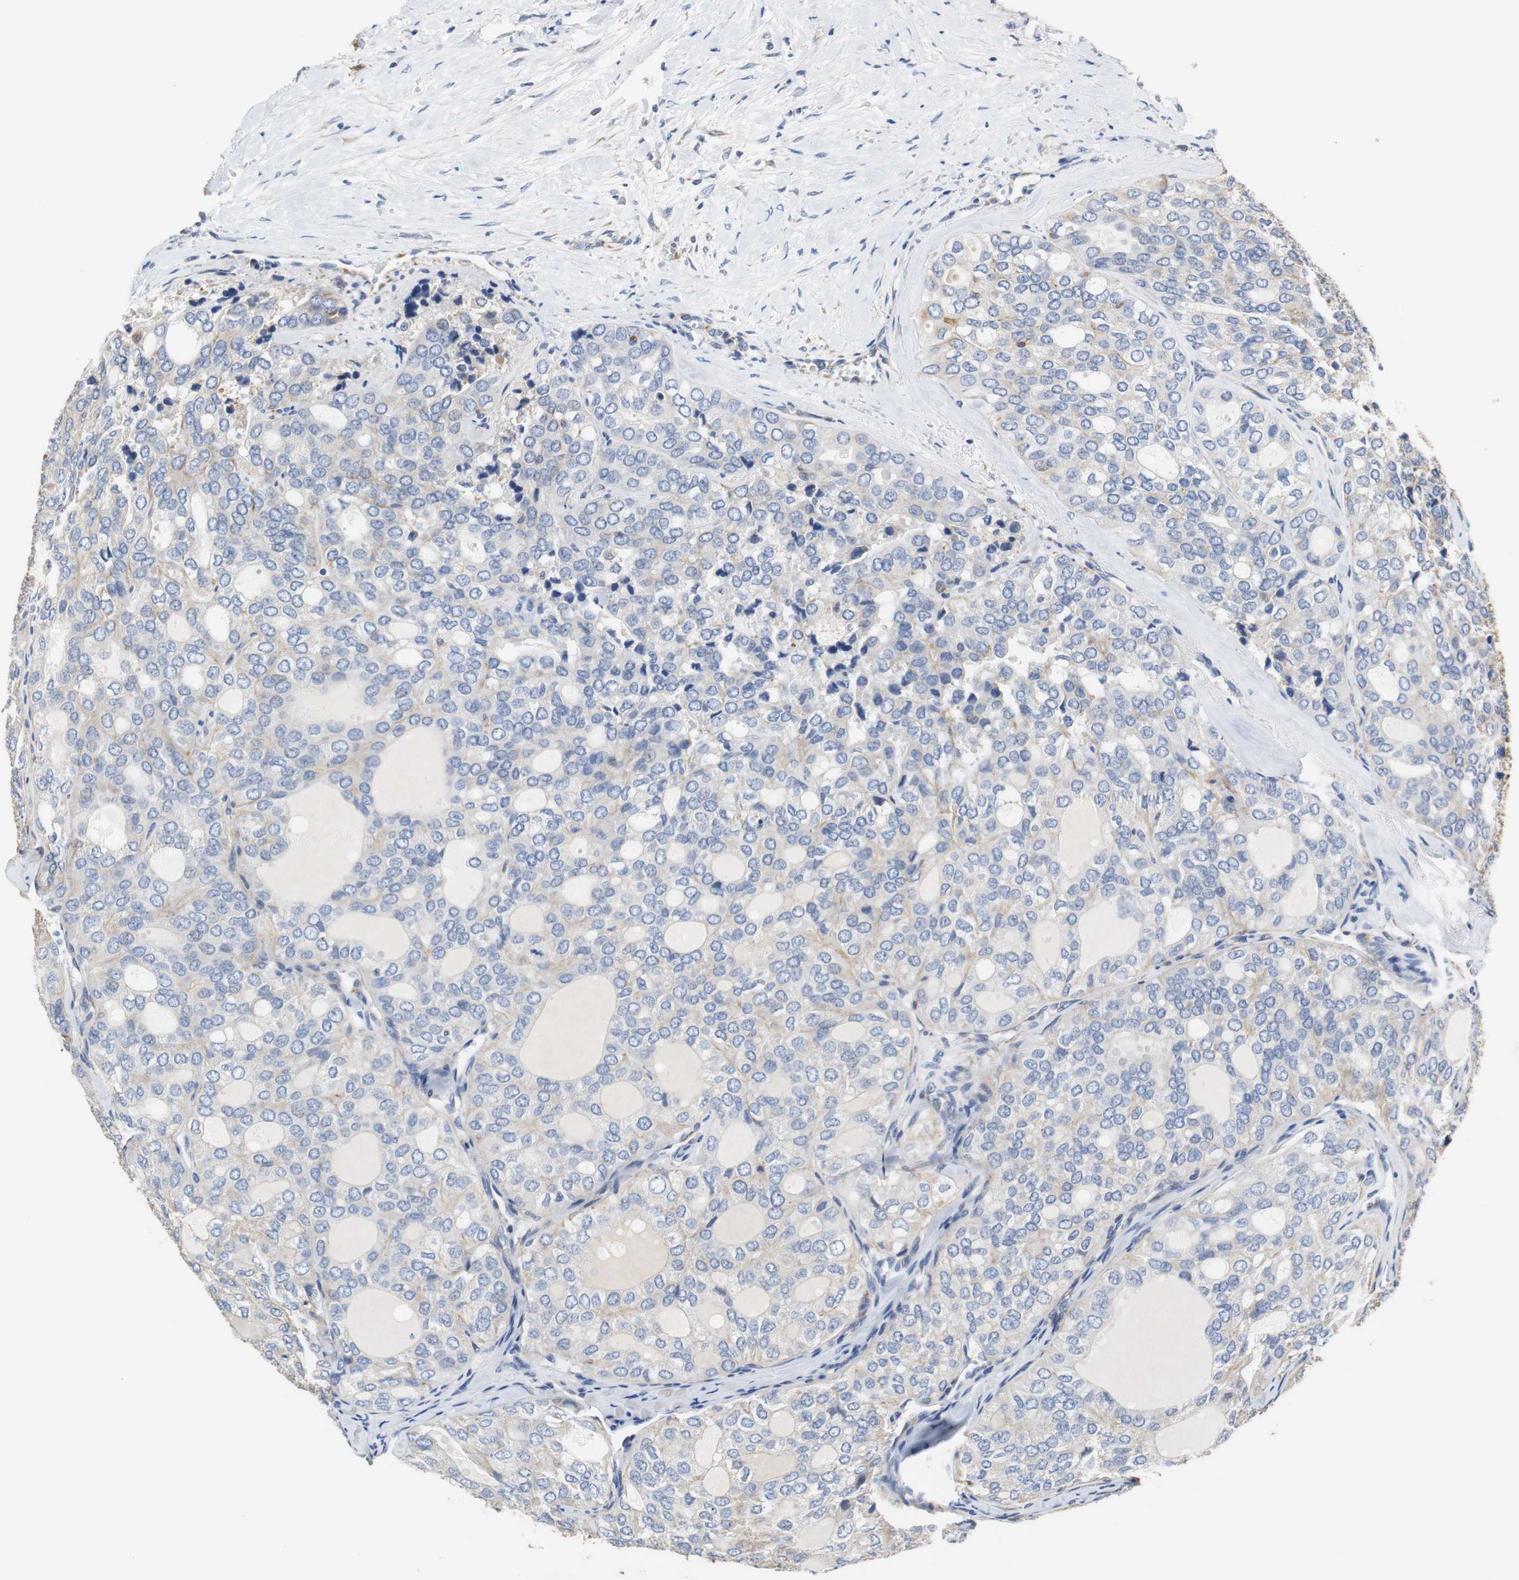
{"staining": {"intensity": "weak", "quantity": "<25%", "location": "cytoplasmic/membranous"}, "tissue": "thyroid cancer", "cell_type": "Tumor cells", "image_type": "cancer", "snomed": [{"axis": "morphology", "description": "Follicular adenoma carcinoma, NOS"}, {"axis": "topography", "description": "Thyroid gland"}], "caption": "Image shows no protein staining in tumor cells of follicular adenoma carcinoma (thyroid) tissue. The staining was performed using DAB (3,3'-diaminobenzidine) to visualize the protein expression in brown, while the nuclei were stained in blue with hematoxylin (Magnification: 20x).", "gene": "PCK1", "patient": {"sex": "male", "age": 75}}